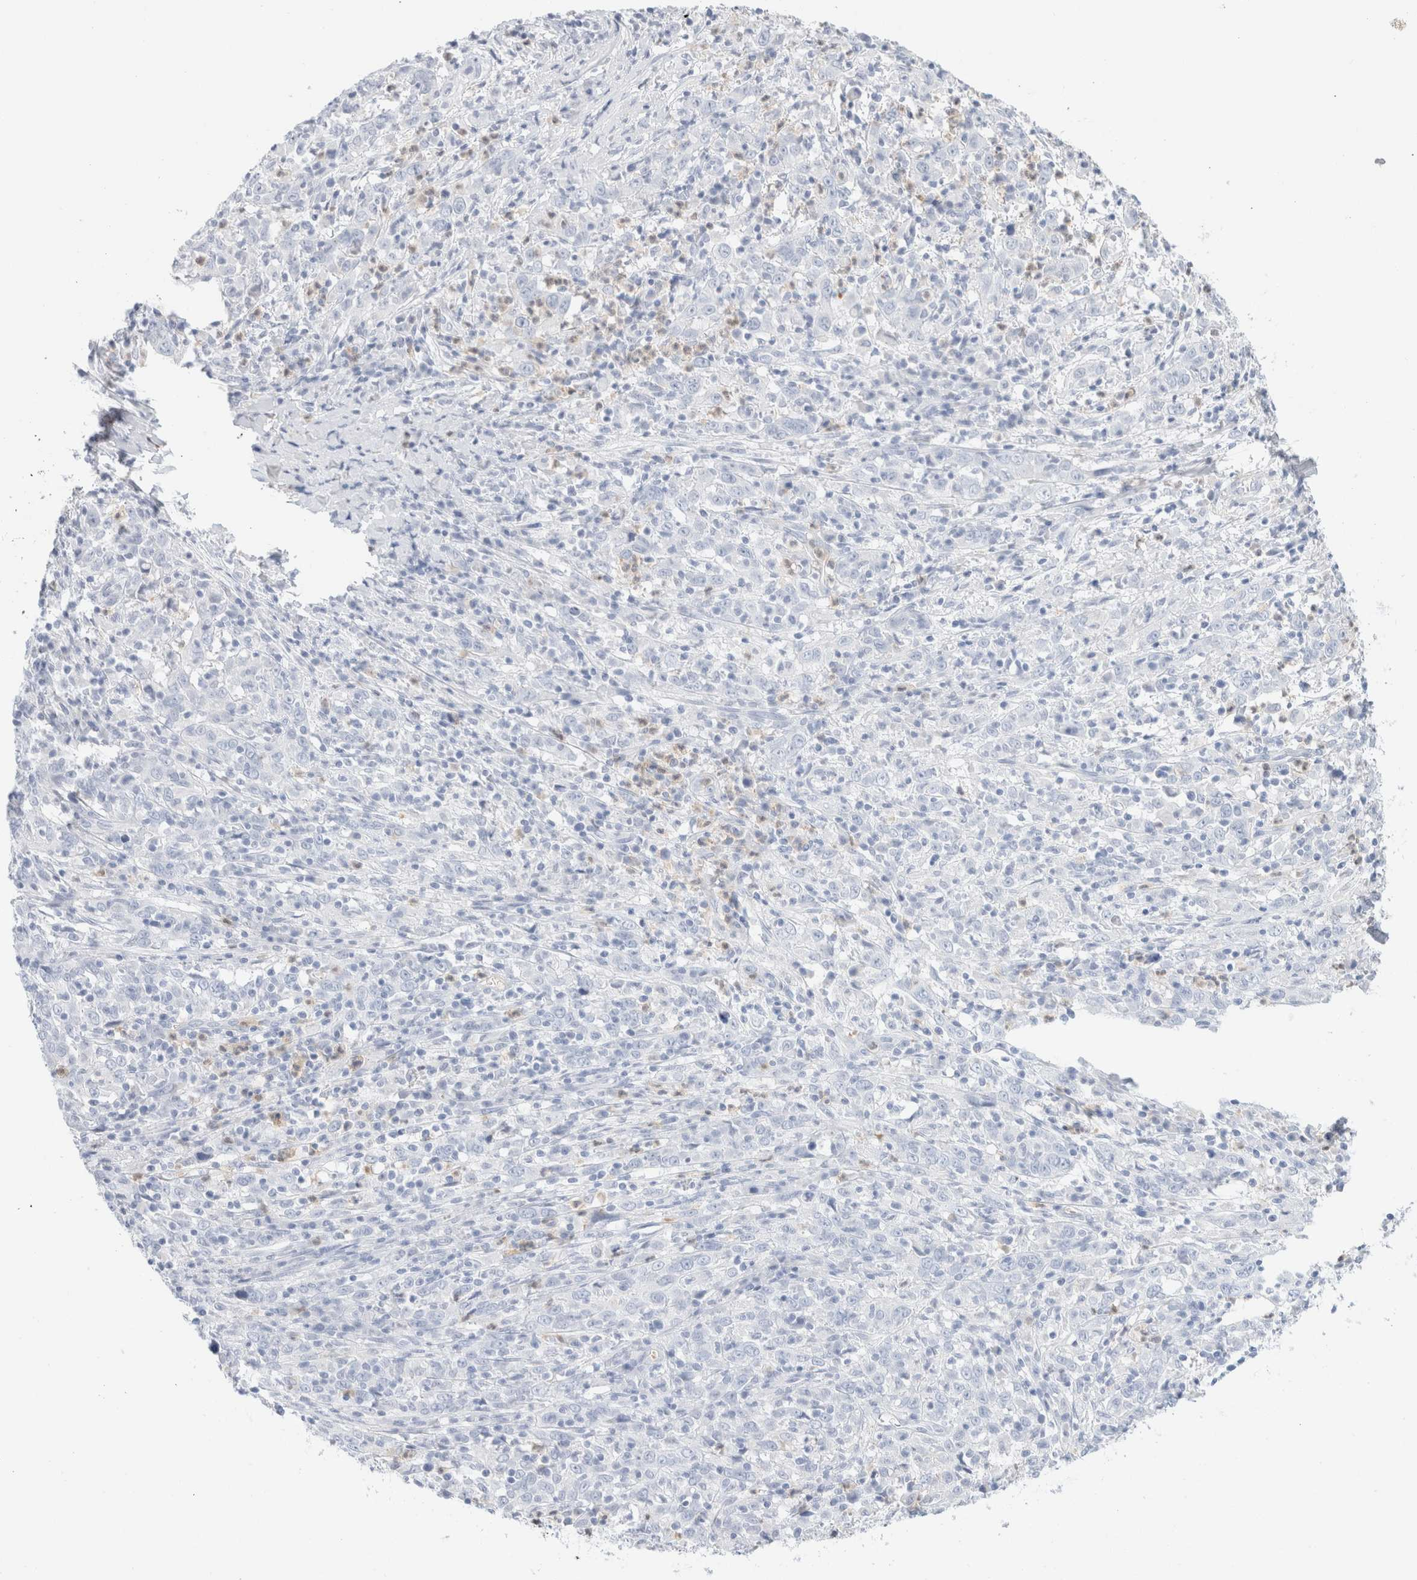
{"staining": {"intensity": "negative", "quantity": "none", "location": "none"}, "tissue": "cervical cancer", "cell_type": "Tumor cells", "image_type": "cancer", "snomed": [{"axis": "morphology", "description": "Squamous cell carcinoma, NOS"}, {"axis": "topography", "description": "Cervix"}], "caption": "Tumor cells are negative for brown protein staining in cervical squamous cell carcinoma.", "gene": "ARG1", "patient": {"sex": "female", "age": 46}}